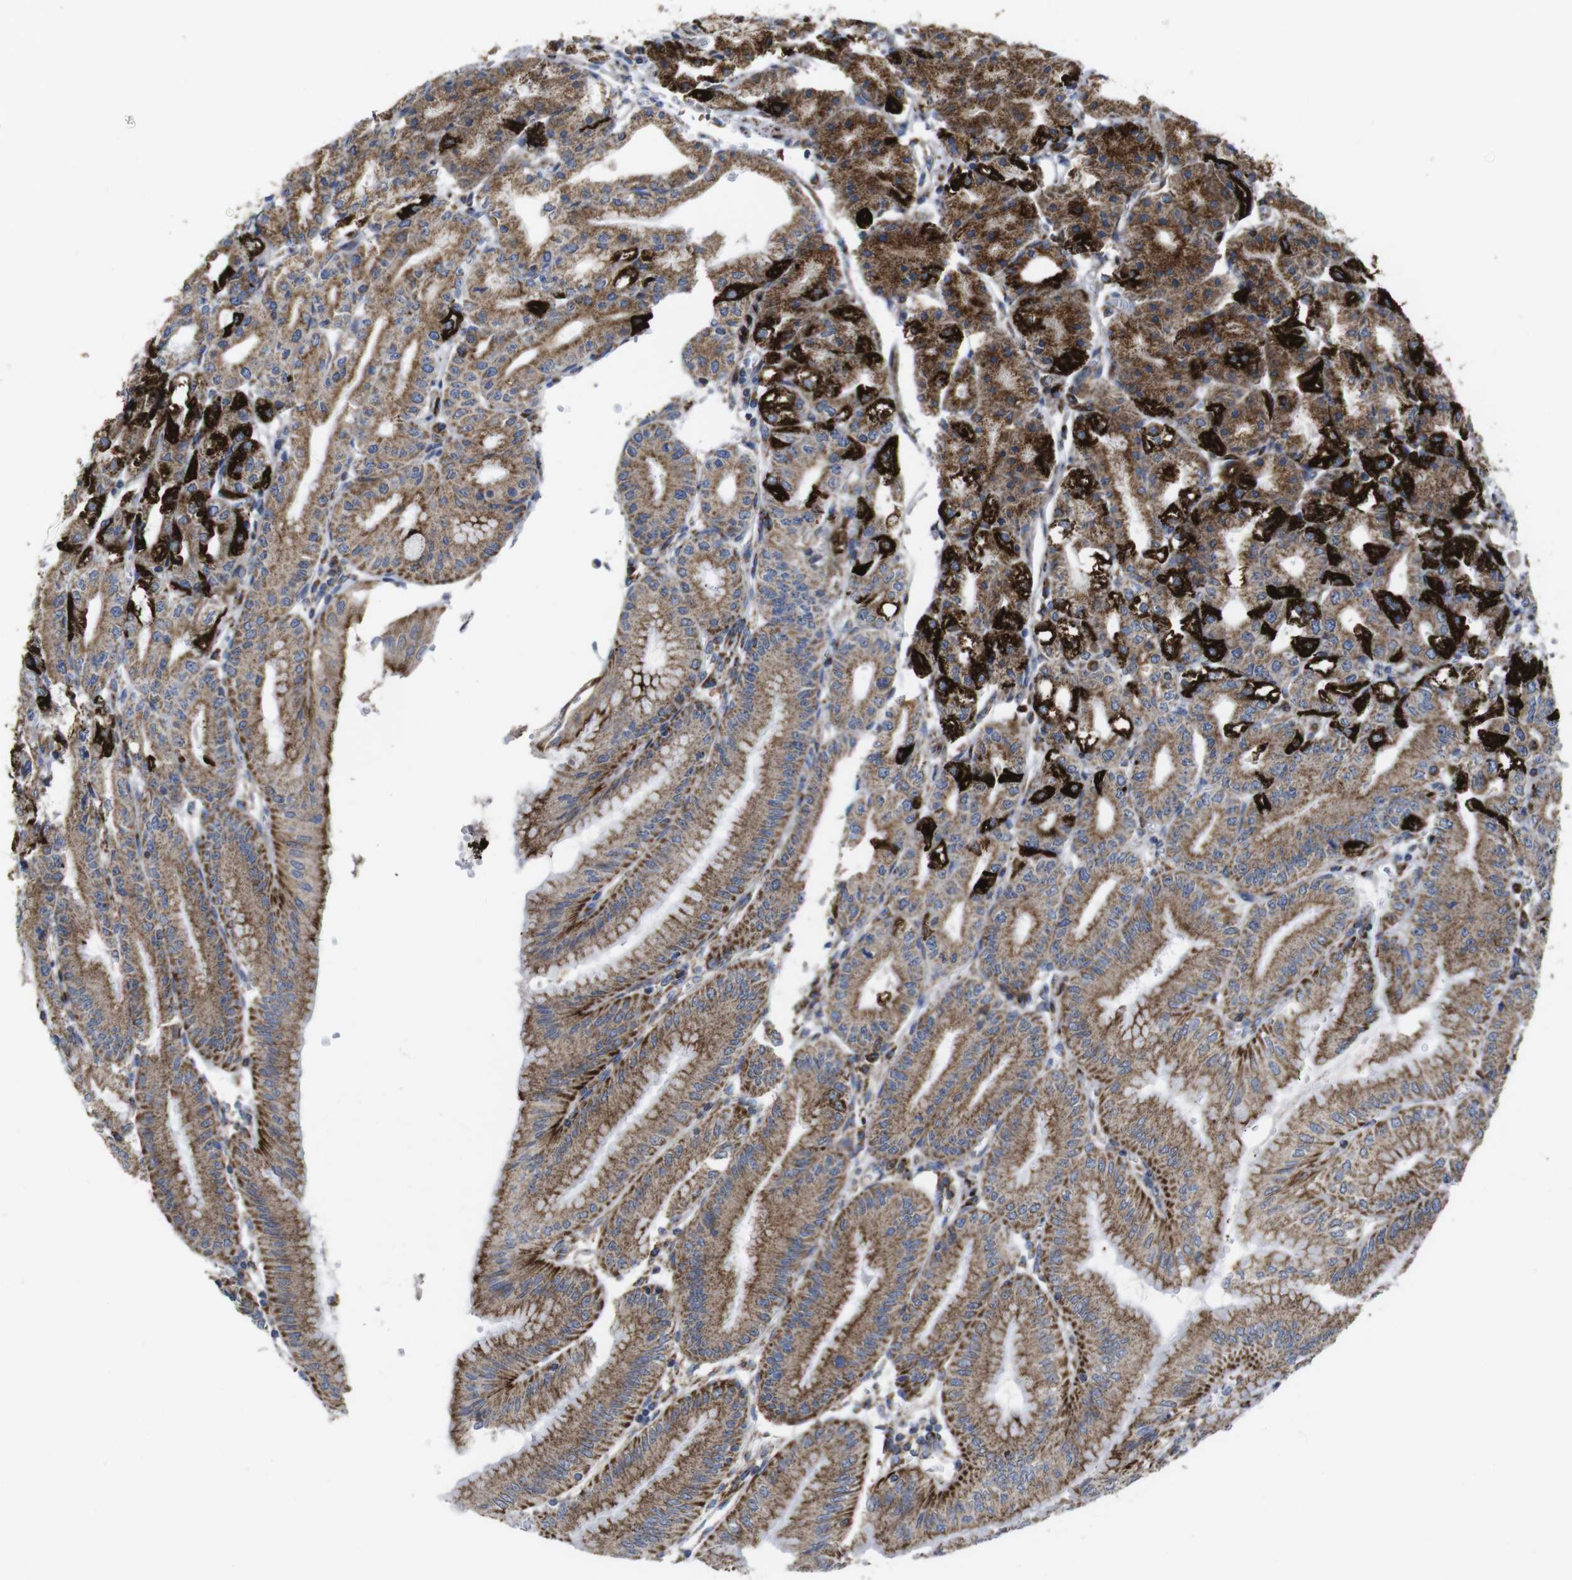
{"staining": {"intensity": "strong", "quantity": ">75%", "location": "cytoplasmic/membranous"}, "tissue": "stomach", "cell_type": "Glandular cells", "image_type": "normal", "snomed": [{"axis": "morphology", "description": "Normal tissue, NOS"}, {"axis": "topography", "description": "Stomach, lower"}], "caption": "A brown stain shows strong cytoplasmic/membranous positivity of a protein in glandular cells of normal stomach. Using DAB (3,3'-diaminobenzidine) (brown) and hematoxylin (blue) stains, captured at high magnification using brightfield microscopy.", "gene": "TMEM192", "patient": {"sex": "male", "age": 71}}